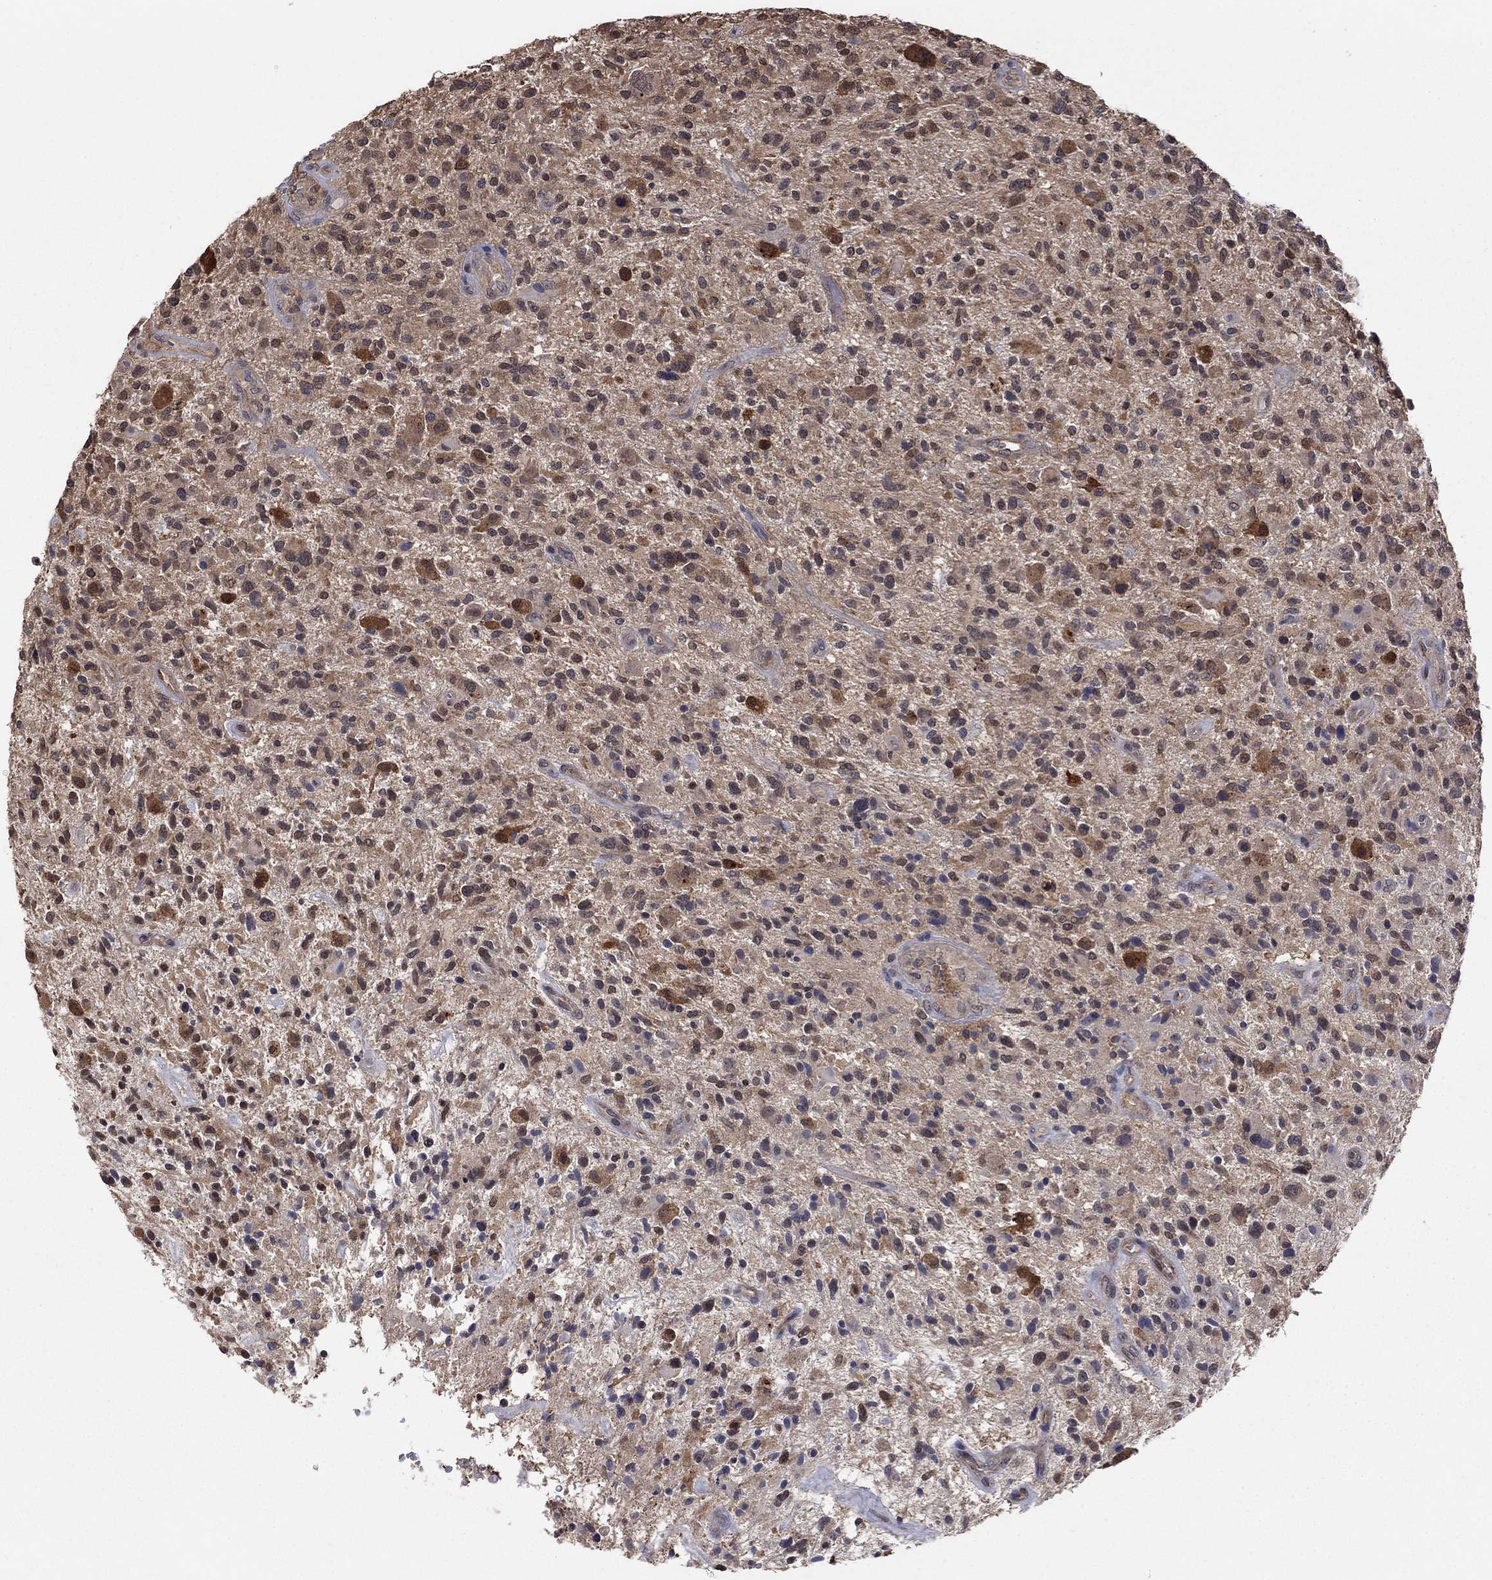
{"staining": {"intensity": "negative", "quantity": "none", "location": "none"}, "tissue": "glioma", "cell_type": "Tumor cells", "image_type": "cancer", "snomed": [{"axis": "morphology", "description": "Glioma, malignant, High grade"}, {"axis": "topography", "description": "Brain"}], "caption": "Immunohistochemical staining of high-grade glioma (malignant) demonstrates no significant expression in tumor cells.", "gene": "RNF114", "patient": {"sex": "male", "age": 47}}